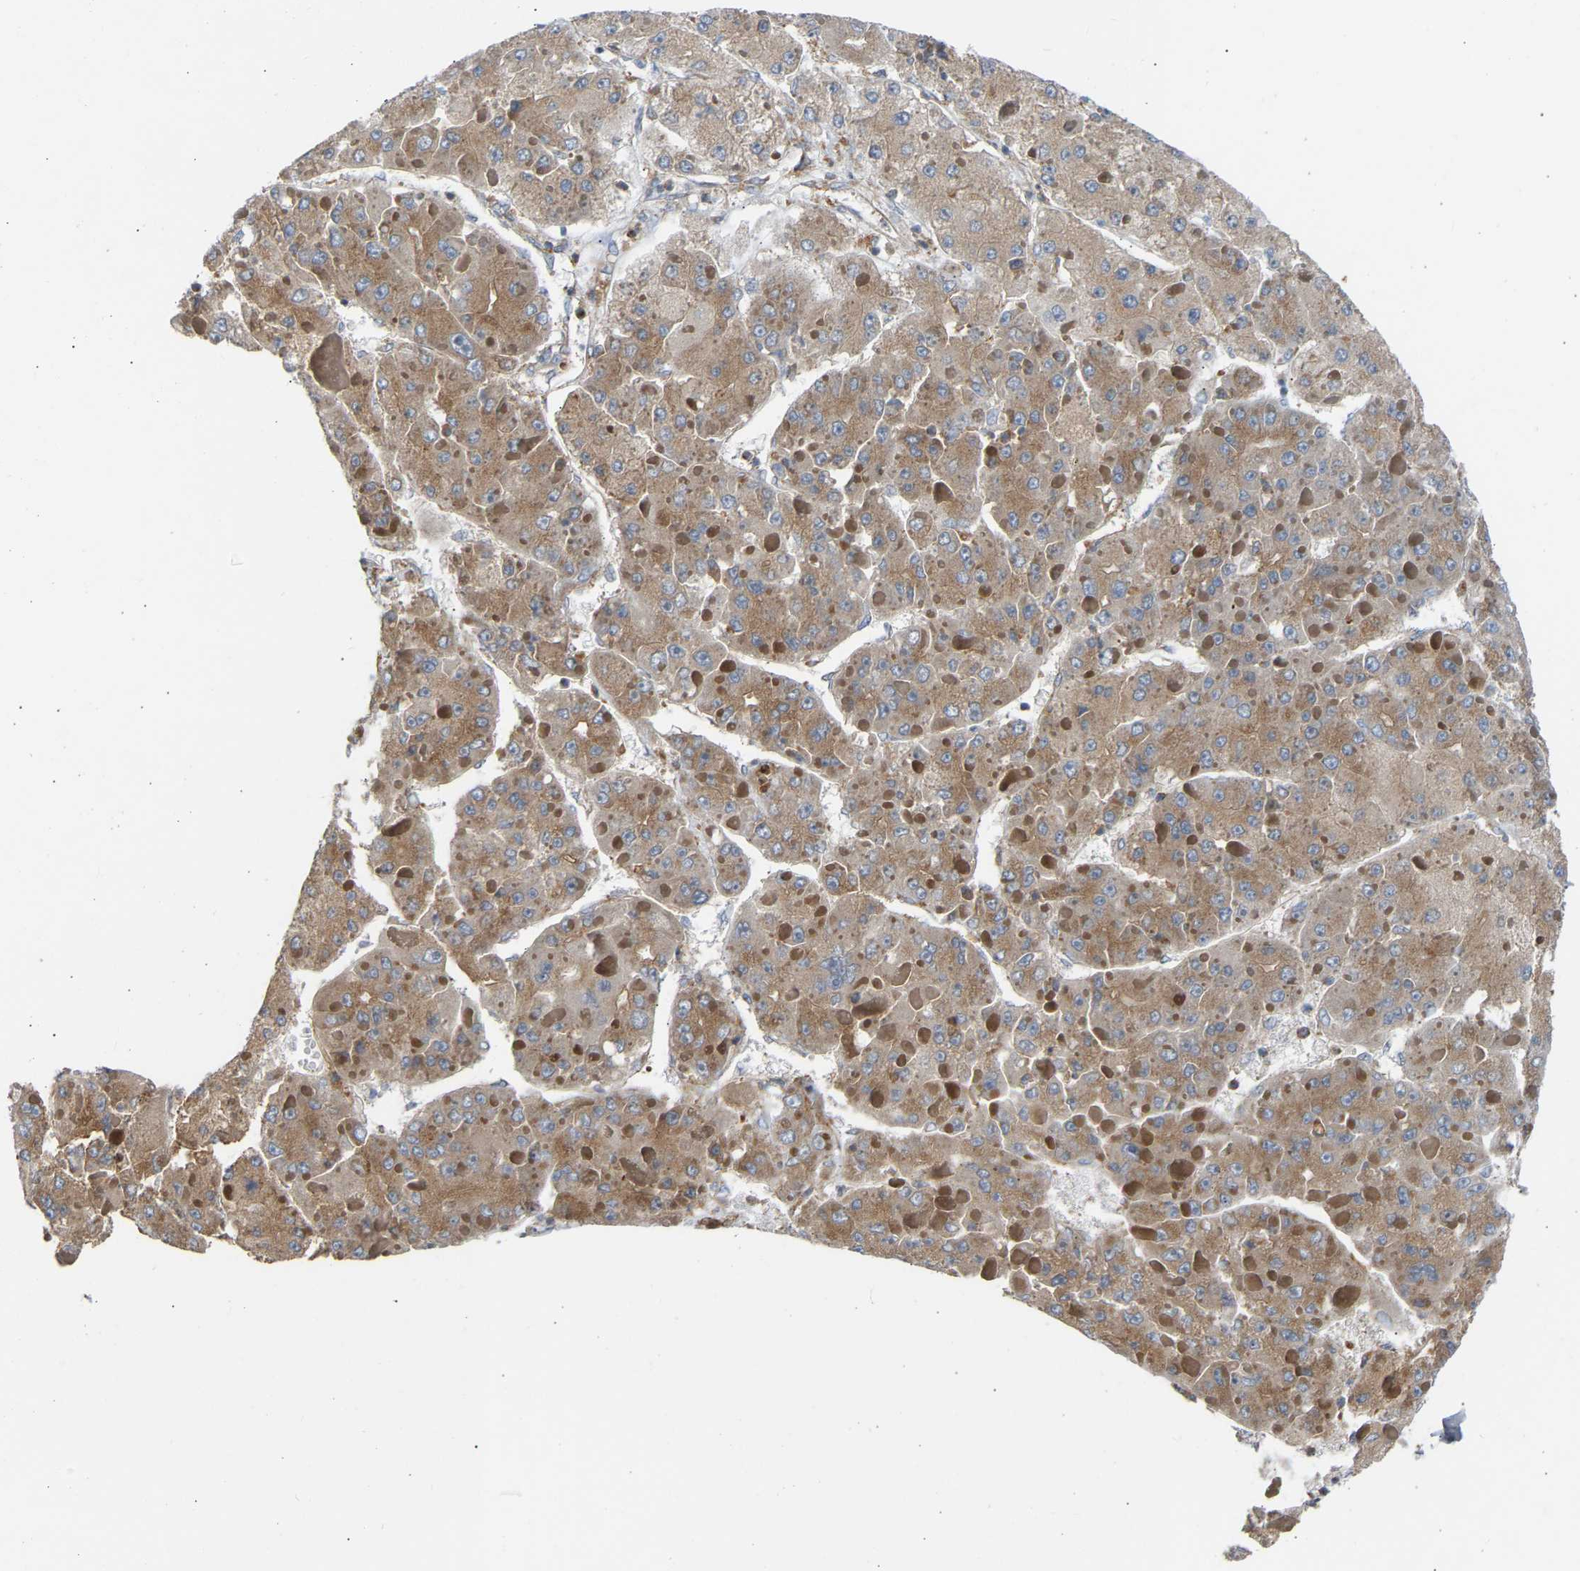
{"staining": {"intensity": "moderate", "quantity": ">75%", "location": "cytoplasmic/membranous"}, "tissue": "liver cancer", "cell_type": "Tumor cells", "image_type": "cancer", "snomed": [{"axis": "morphology", "description": "Carcinoma, Hepatocellular, NOS"}, {"axis": "topography", "description": "Liver"}], "caption": "Brown immunohistochemical staining in human liver cancer displays moderate cytoplasmic/membranous positivity in about >75% of tumor cells. The protein of interest is shown in brown color, while the nuclei are stained blue.", "gene": "GCN1", "patient": {"sex": "female", "age": 73}}